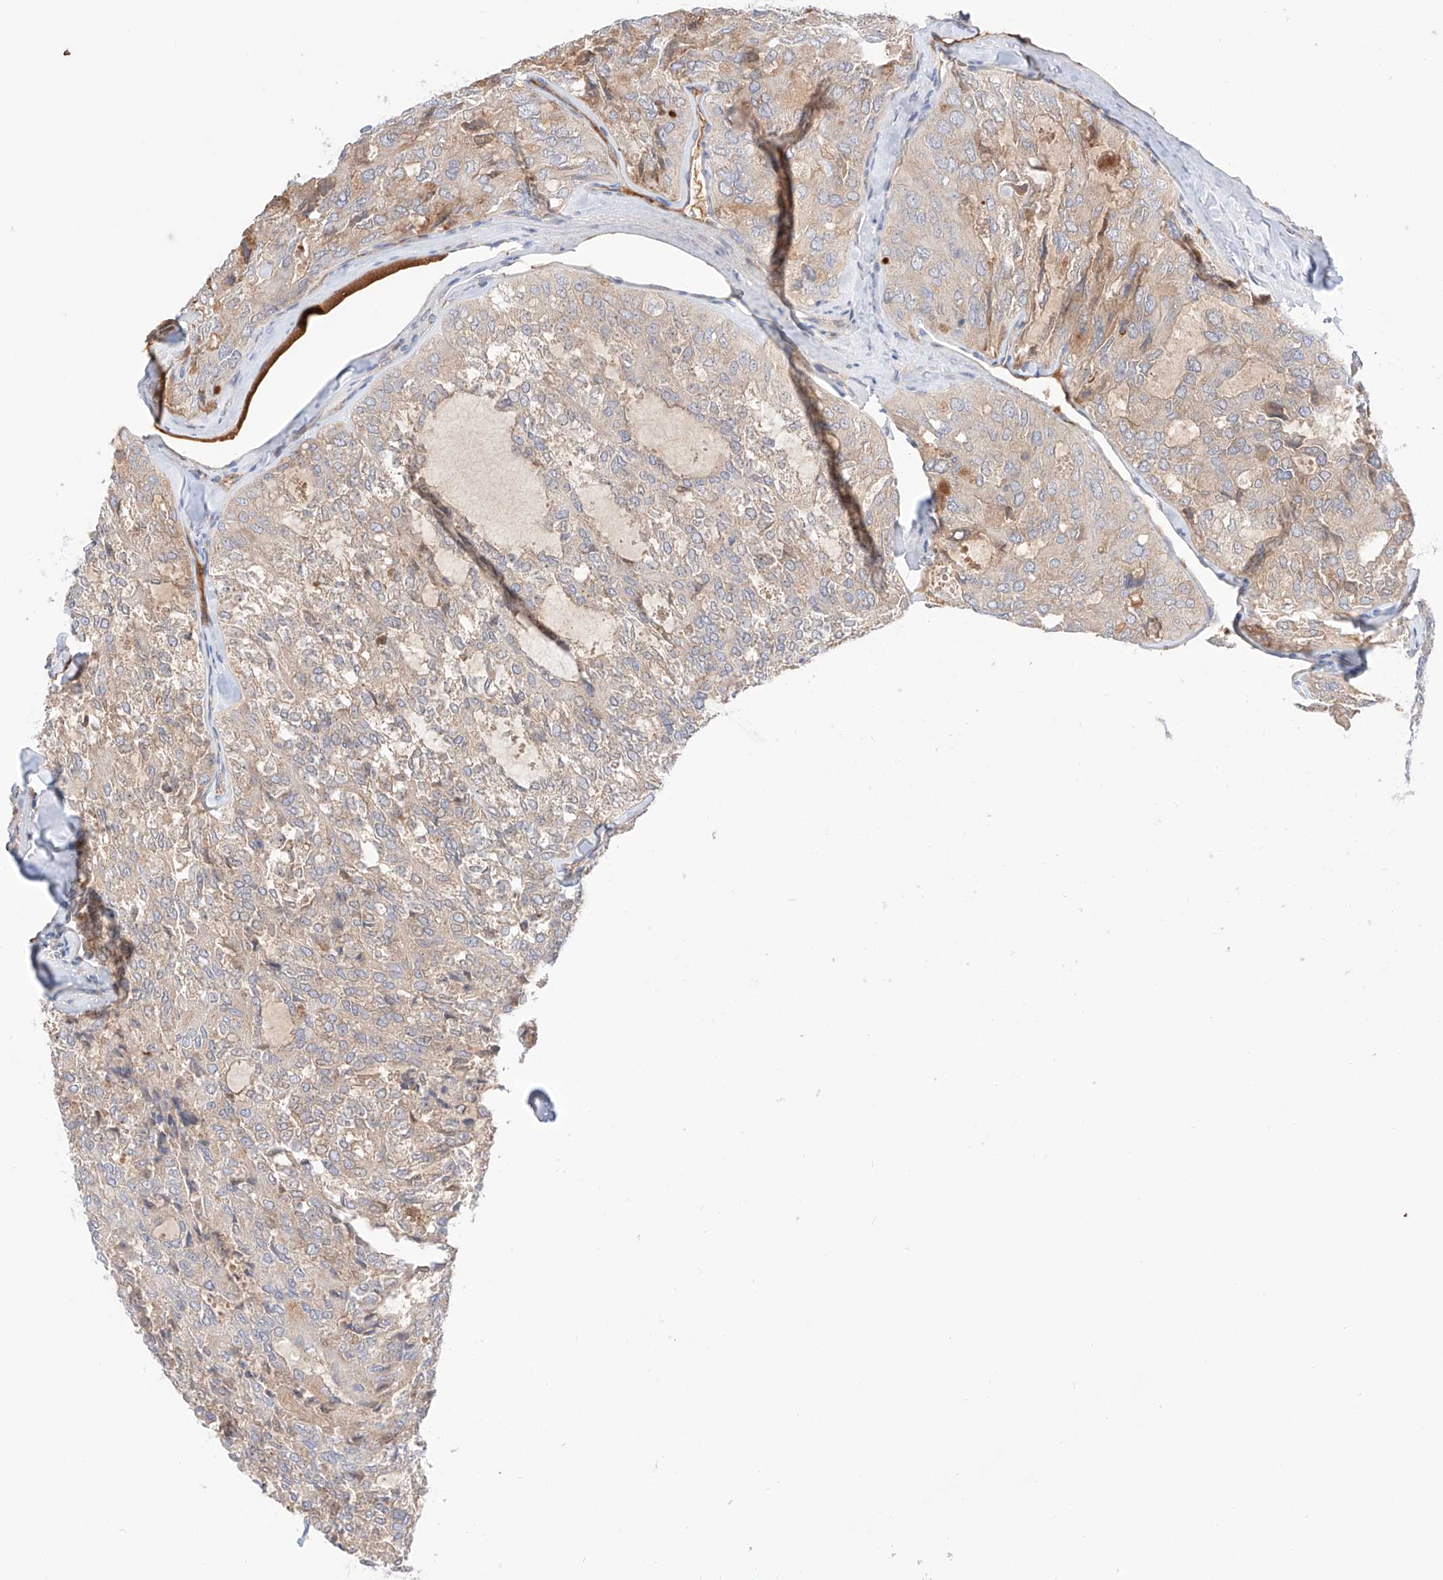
{"staining": {"intensity": "weak", "quantity": "<25%", "location": "cytoplasmic/membranous"}, "tissue": "thyroid cancer", "cell_type": "Tumor cells", "image_type": "cancer", "snomed": [{"axis": "morphology", "description": "Follicular adenoma carcinoma, NOS"}, {"axis": "topography", "description": "Thyroid gland"}], "caption": "DAB (3,3'-diaminobenzidine) immunohistochemical staining of human thyroid follicular adenoma carcinoma shows no significant staining in tumor cells.", "gene": "PGGT1B", "patient": {"sex": "male", "age": 75}}